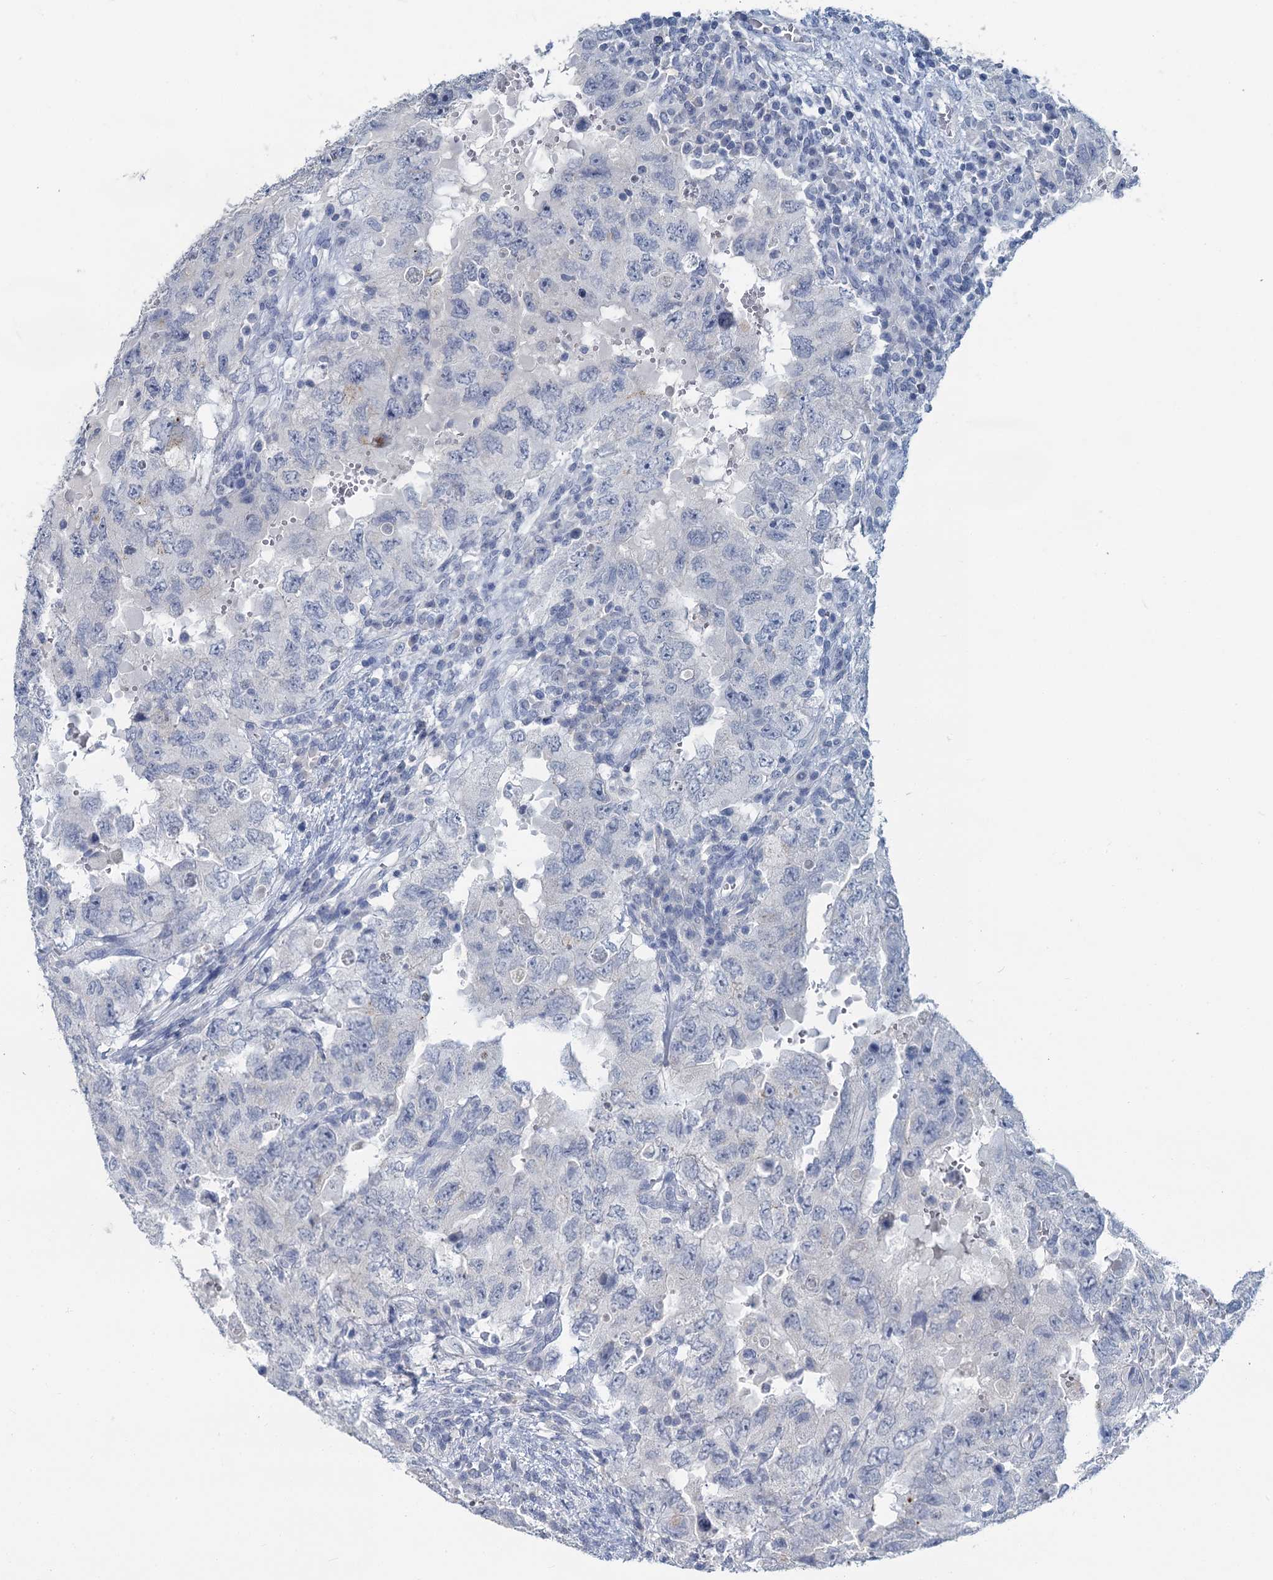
{"staining": {"intensity": "negative", "quantity": "none", "location": "none"}, "tissue": "testis cancer", "cell_type": "Tumor cells", "image_type": "cancer", "snomed": [{"axis": "morphology", "description": "Carcinoma, Embryonal, NOS"}, {"axis": "topography", "description": "Testis"}], "caption": "Tumor cells show no significant protein staining in testis embryonal carcinoma.", "gene": "CHGA", "patient": {"sex": "male", "age": 26}}